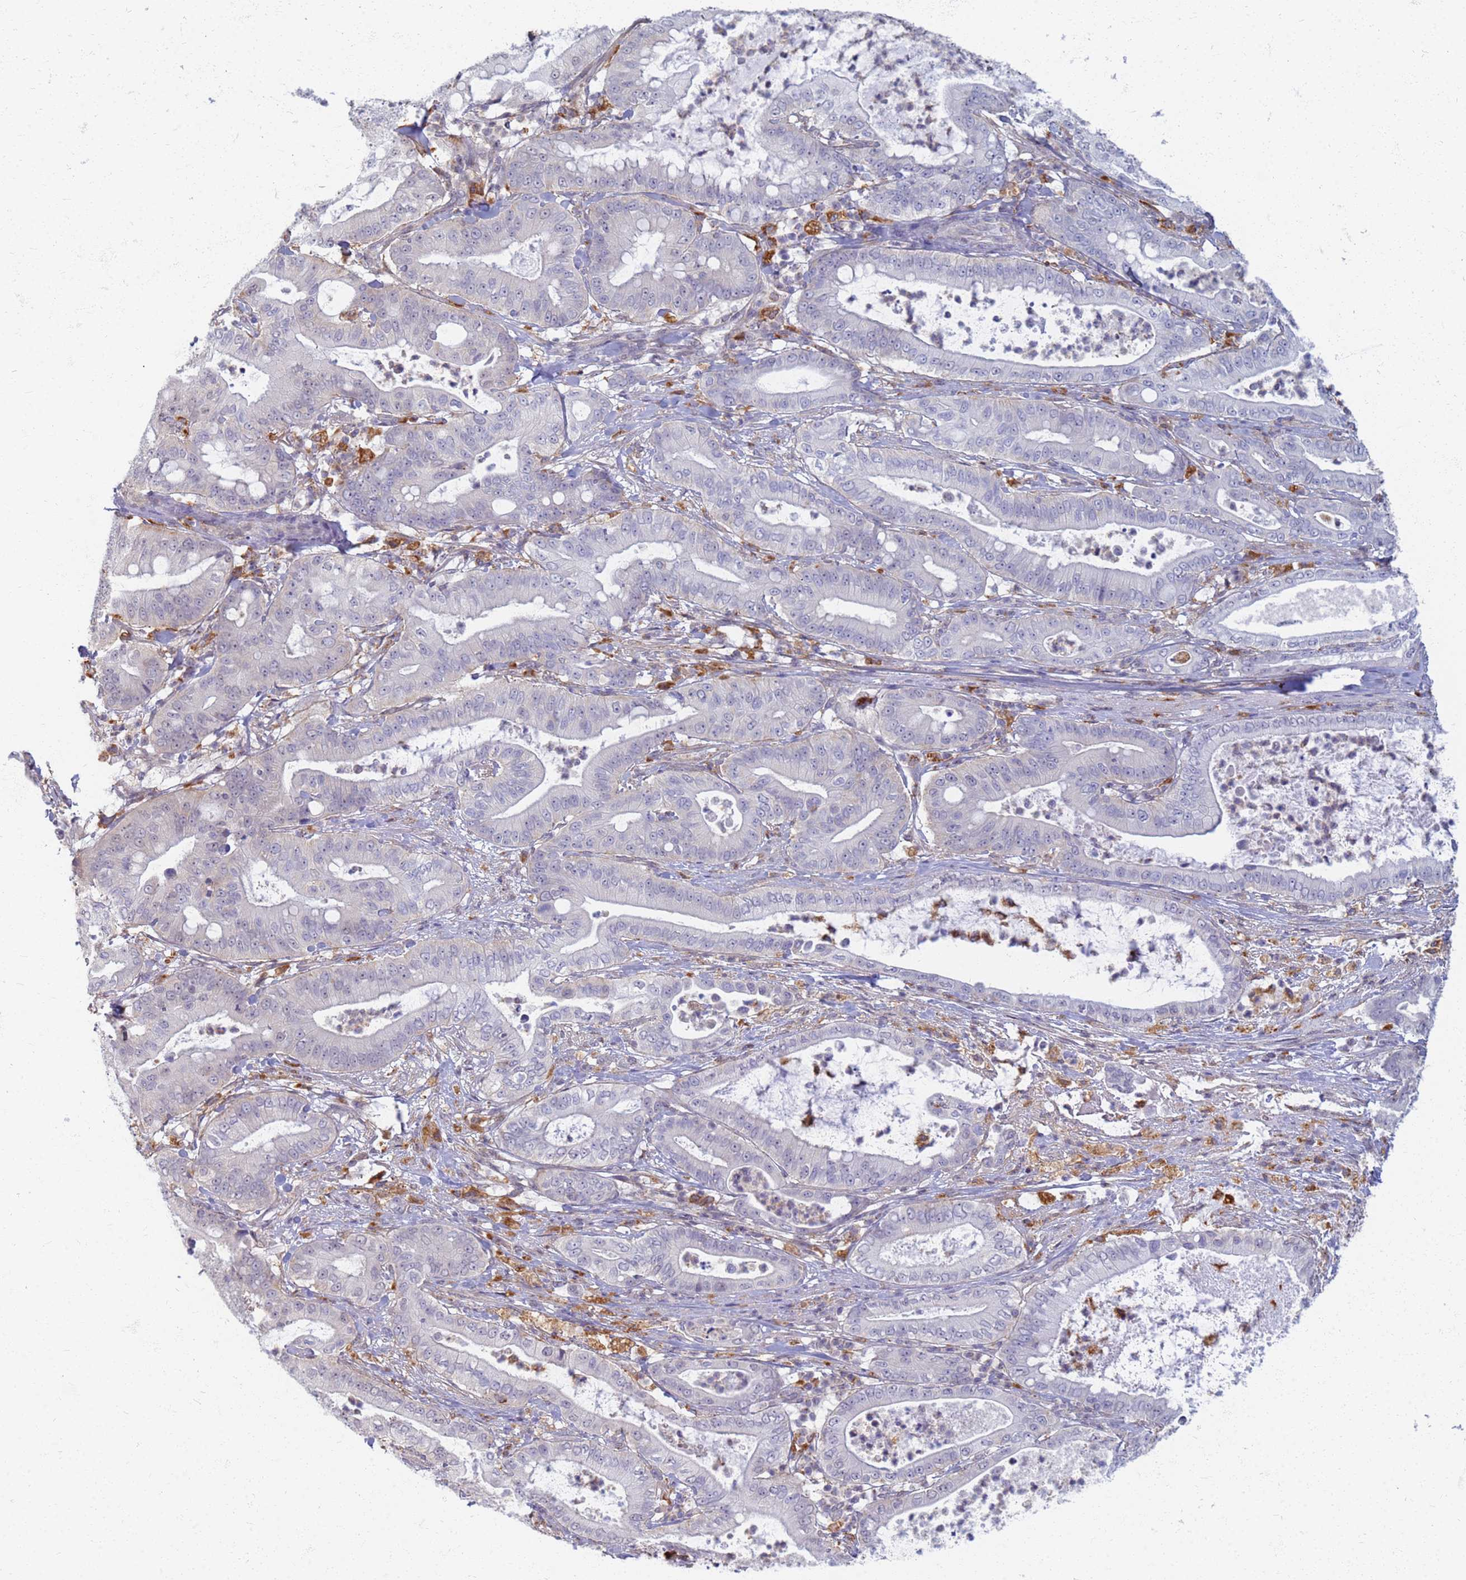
{"staining": {"intensity": "negative", "quantity": "none", "location": "none"}, "tissue": "pancreatic cancer", "cell_type": "Tumor cells", "image_type": "cancer", "snomed": [{"axis": "morphology", "description": "Adenocarcinoma, NOS"}, {"axis": "topography", "description": "Pancreas"}], "caption": "Immunohistochemistry photomicrograph of pancreatic cancer (adenocarcinoma) stained for a protein (brown), which displays no staining in tumor cells.", "gene": "ATP6V1E1", "patient": {"sex": "male", "age": 71}}